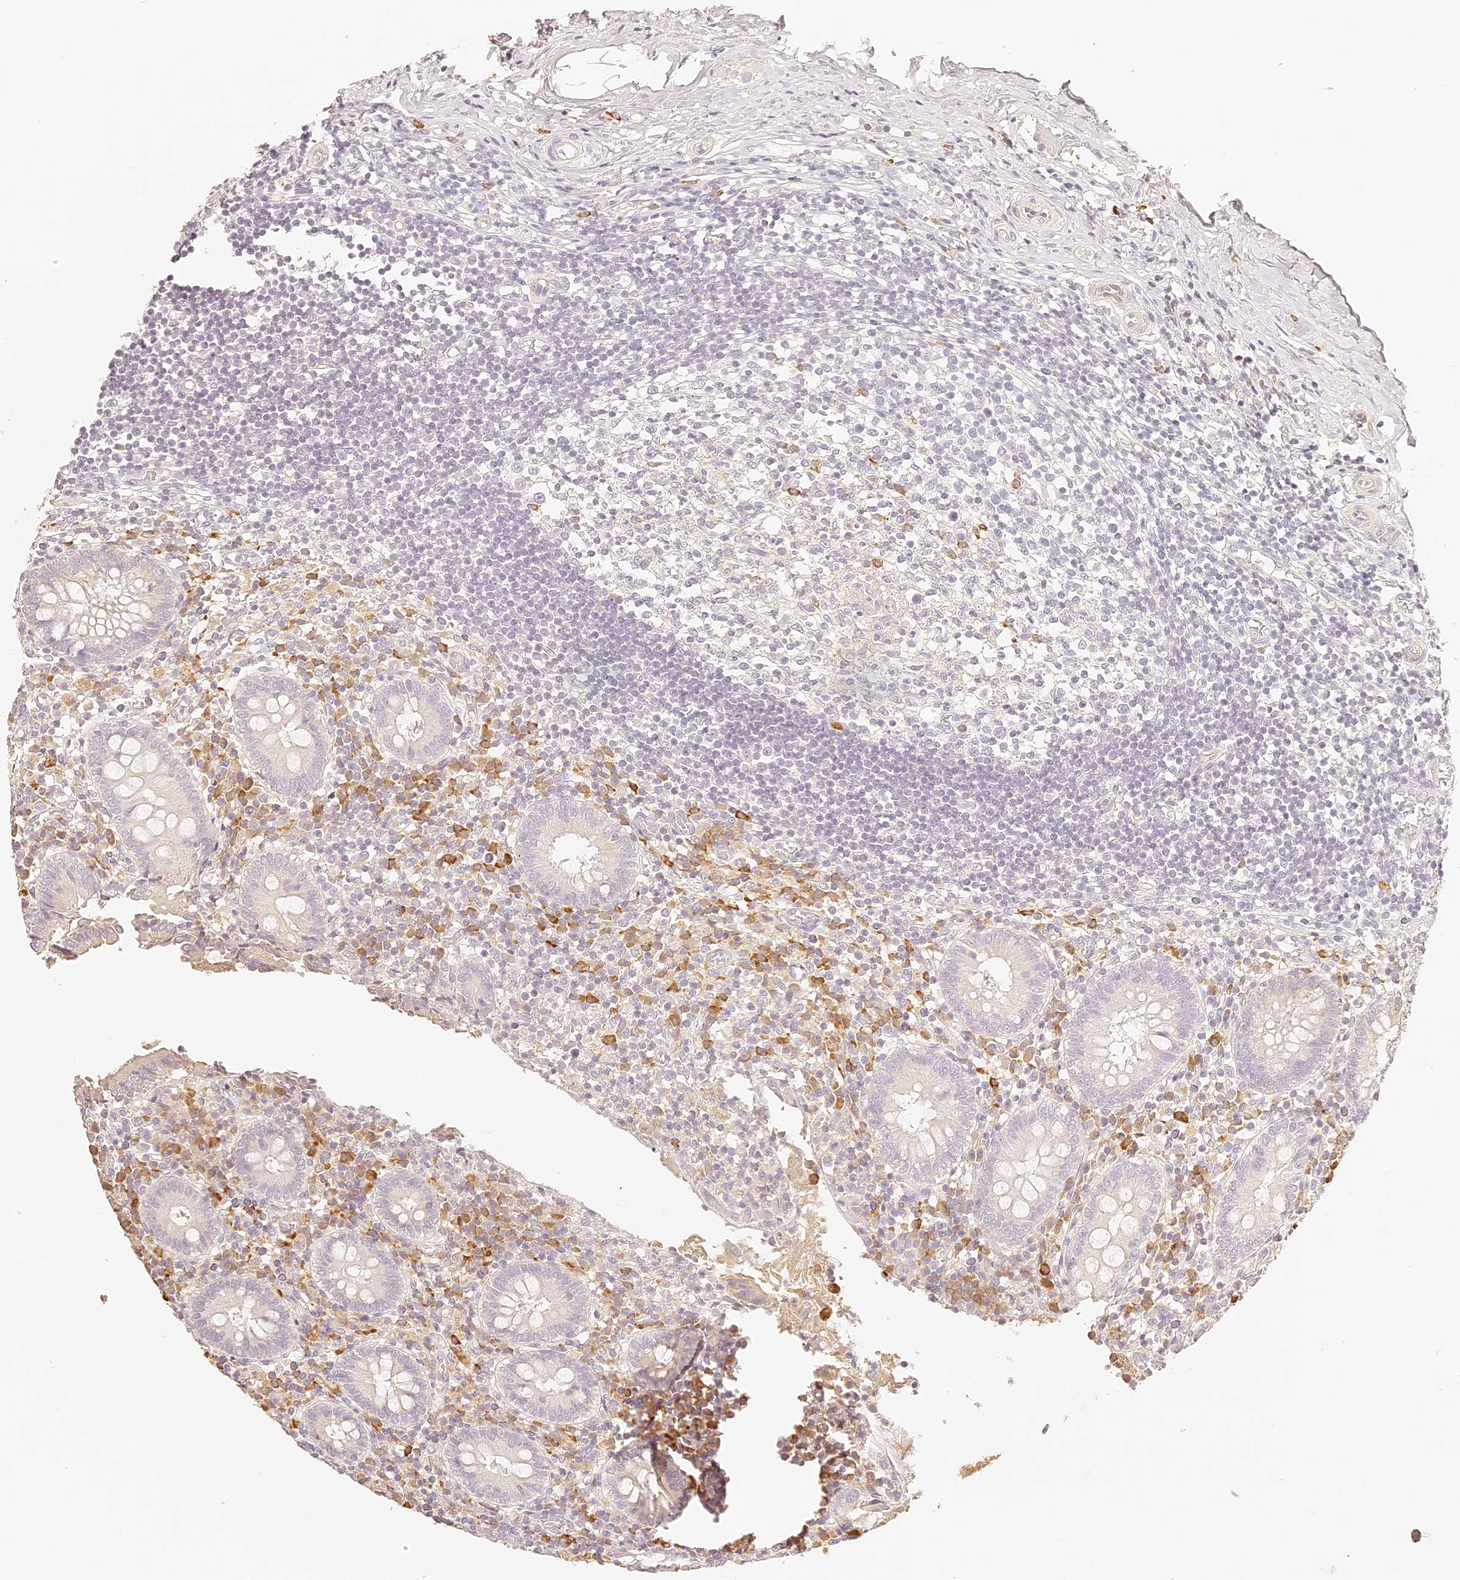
{"staining": {"intensity": "negative", "quantity": "none", "location": "none"}, "tissue": "appendix", "cell_type": "Glandular cells", "image_type": "normal", "snomed": [{"axis": "morphology", "description": "Normal tissue, NOS"}, {"axis": "topography", "description": "Appendix"}], "caption": "An immunohistochemistry histopathology image of normal appendix is shown. There is no staining in glandular cells of appendix. (IHC, brightfield microscopy, high magnification).", "gene": "TRIM45", "patient": {"sex": "female", "age": 17}}